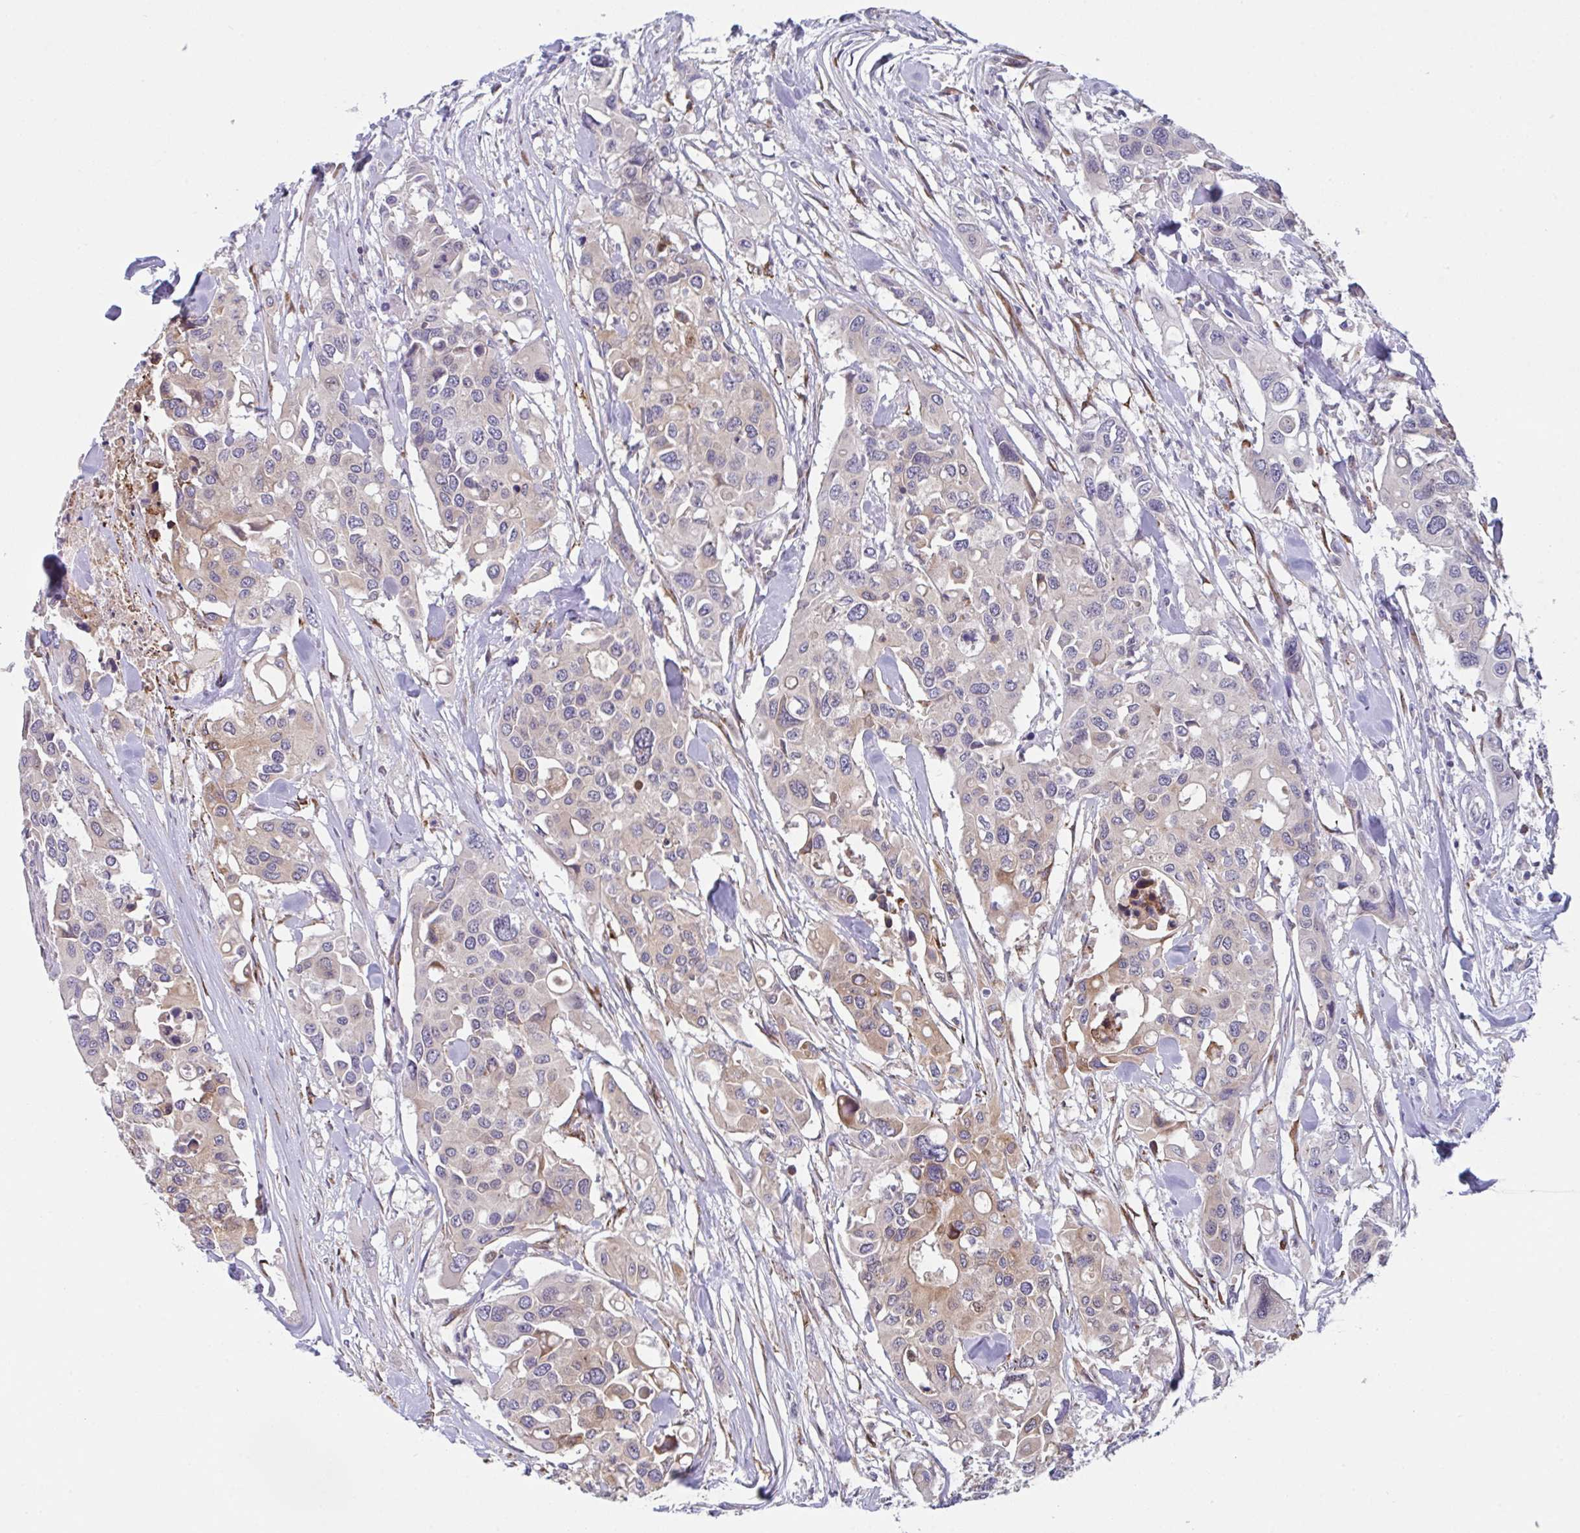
{"staining": {"intensity": "weak", "quantity": "25%-75%", "location": "cytoplasmic/membranous"}, "tissue": "colorectal cancer", "cell_type": "Tumor cells", "image_type": "cancer", "snomed": [{"axis": "morphology", "description": "Adenocarcinoma, NOS"}, {"axis": "topography", "description": "Colon"}], "caption": "A brown stain highlights weak cytoplasmic/membranous staining of a protein in colorectal cancer tumor cells. (brown staining indicates protein expression, while blue staining denotes nuclei).", "gene": "RBM18", "patient": {"sex": "male", "age": 77}}